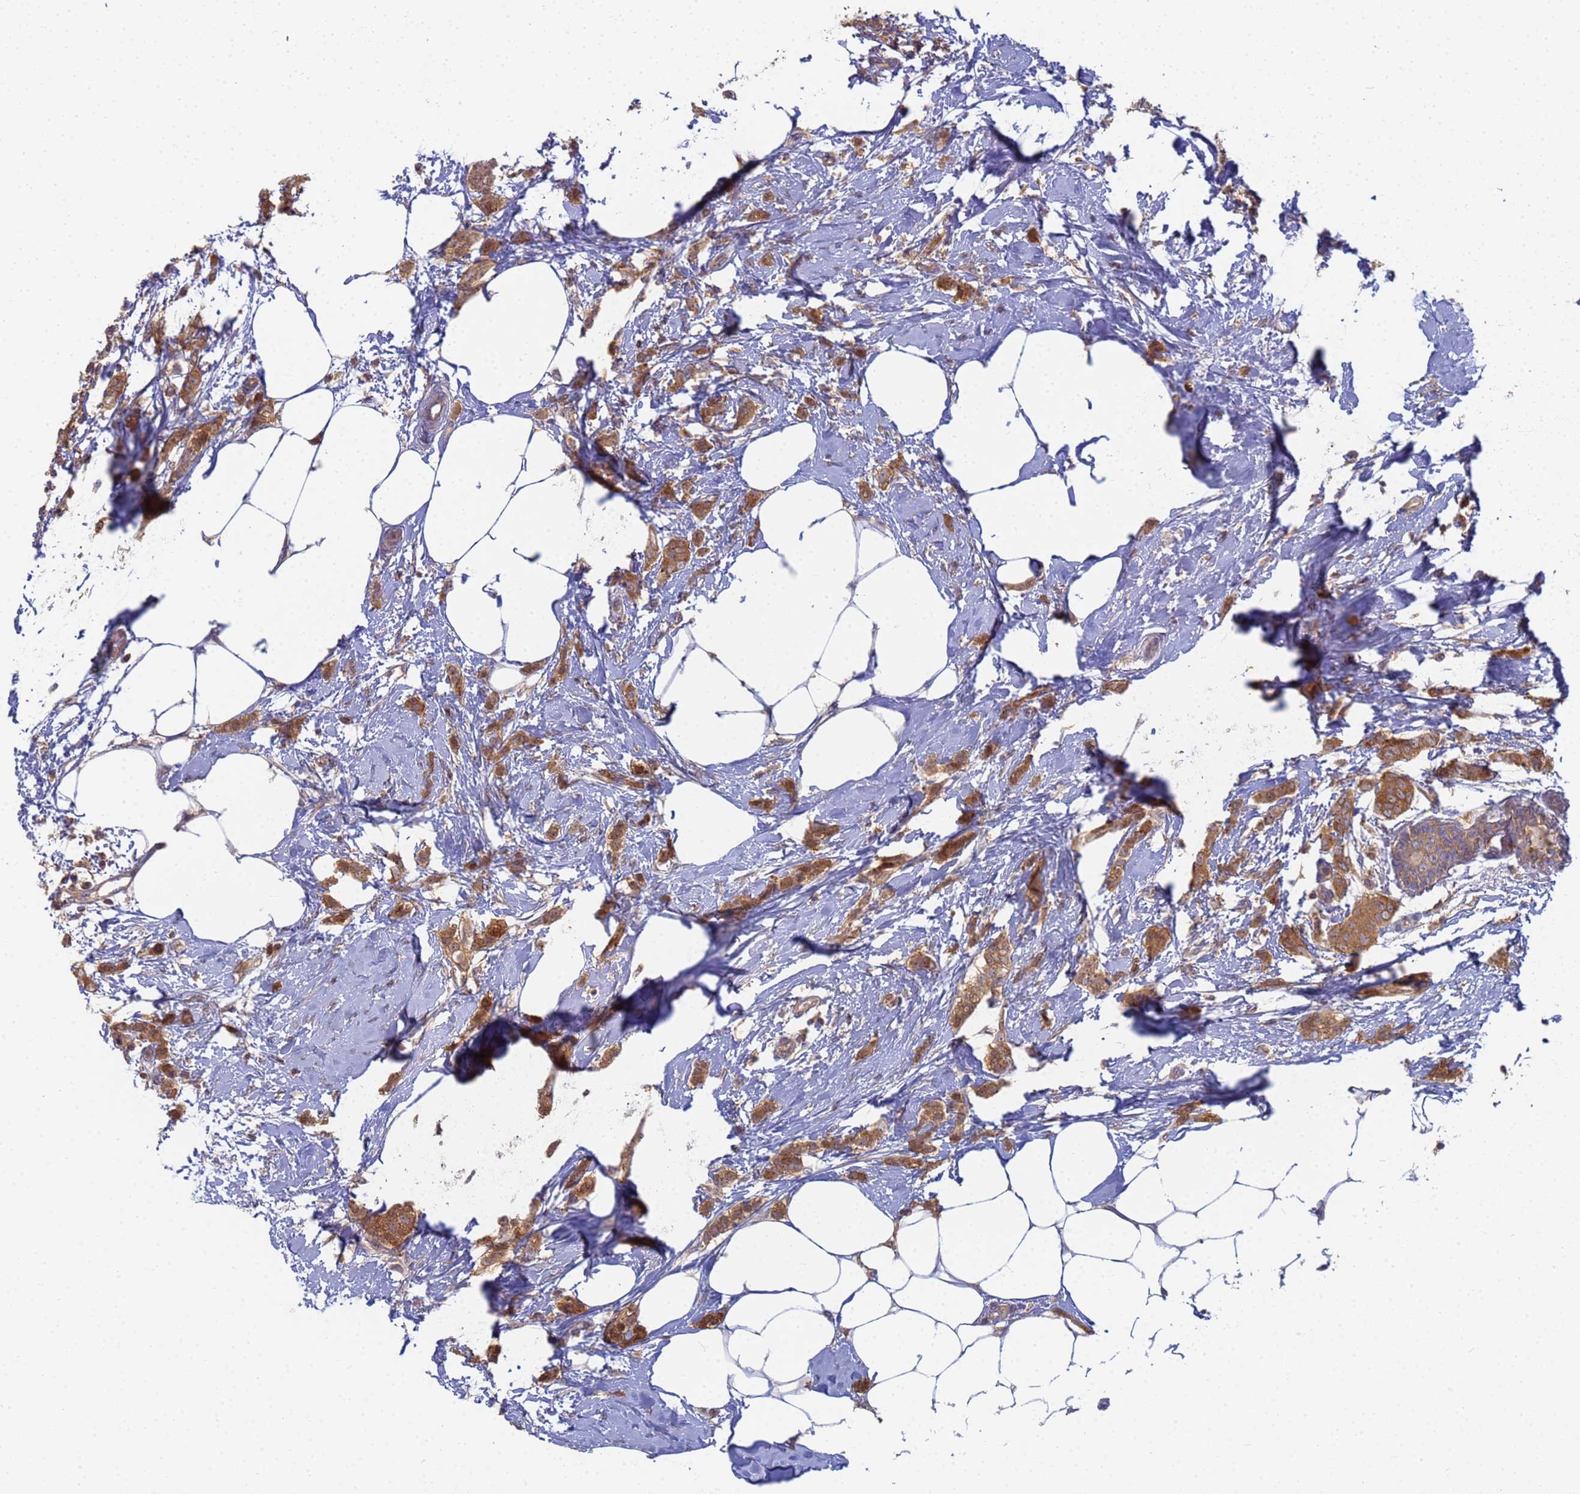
{"staining": {"intensity": "moderate", "quantity": ">75%", "location": "cytoplasmic/membranous"}, "tissue": "breast cancer", "cell_type": "Tumor cells", "image_type": "cancer", "snomed": [{"axis": "morphology", "description": "Duct carcinoma"}, {"axis": "topography", "description": "Breast"}], "caption": "DAB immunohistochemical staining of human breast cancer (intraductal carcinoma) reveals moderate cytoplasmic/membranous protein positivity in approximately >75% of tumor cells.", "gene": "SHARPIN", "patient": {"sex": "female", "age": 72}}